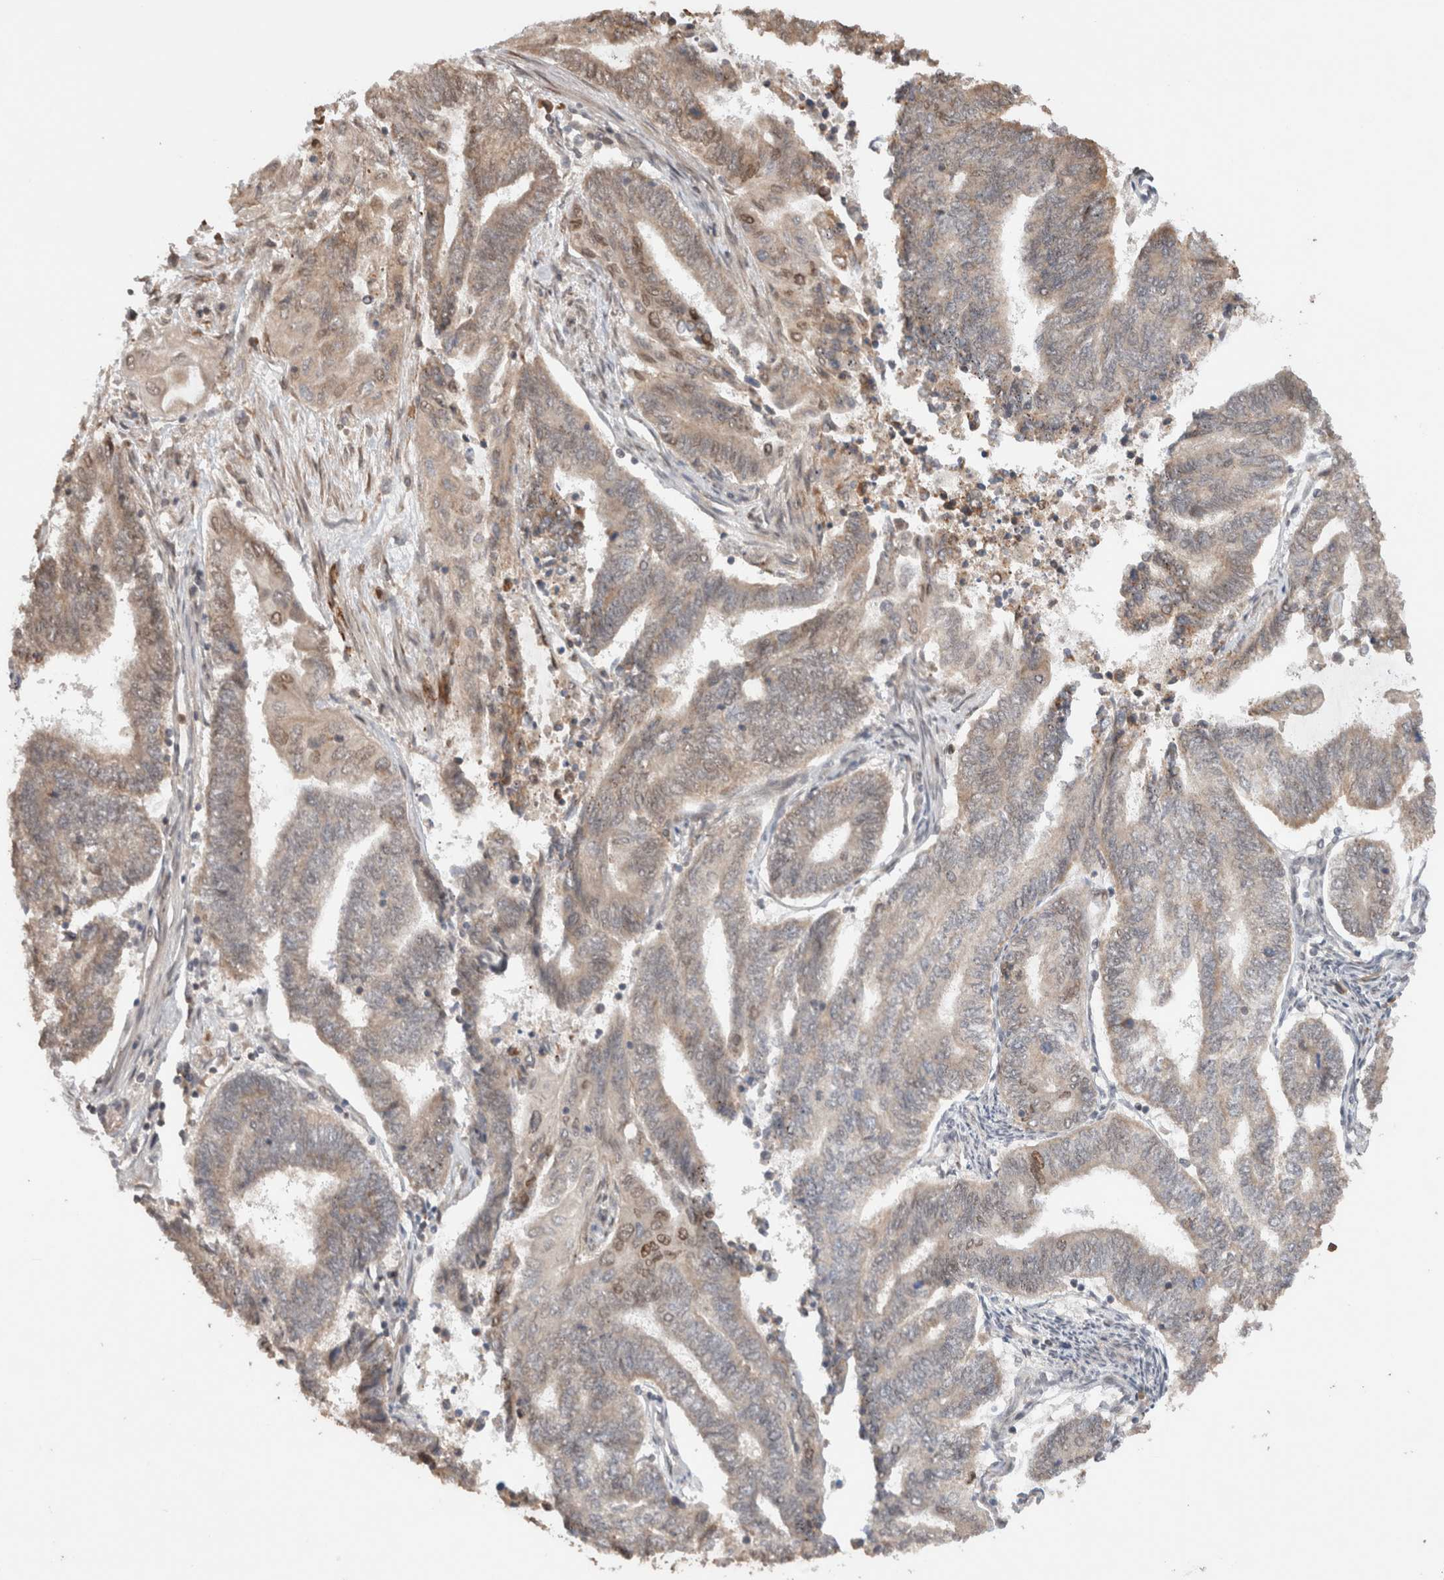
{"staining": {"intensity": "weak", "quantity": "25%-75%", "location": "cytoplasmic/membranous,nuclear"}, "tissue": "endometrial cancer", "cell_type": "Tumor cells", "image_type": "cancer", "snomed": [{"axis": "morphology", "description": "Adenocarcinoma, NOS"}, {"axis": "topography", "description": "Uterus"}, {"axis": "topography", "description": "Endometrium"}], "caption": "An immunohistochemistry micrograph of neoplastic tissue is shown. Protein staining in brown shows weak cytoplasmic/membranous and nuclear positivity in endometrial adenocarcinoma within tumor cells. The protein of interest is shown in brown color, while the nuclei are stained blue.", "gene": "TPR", "patient": {"sex": "female", "age": 70}}